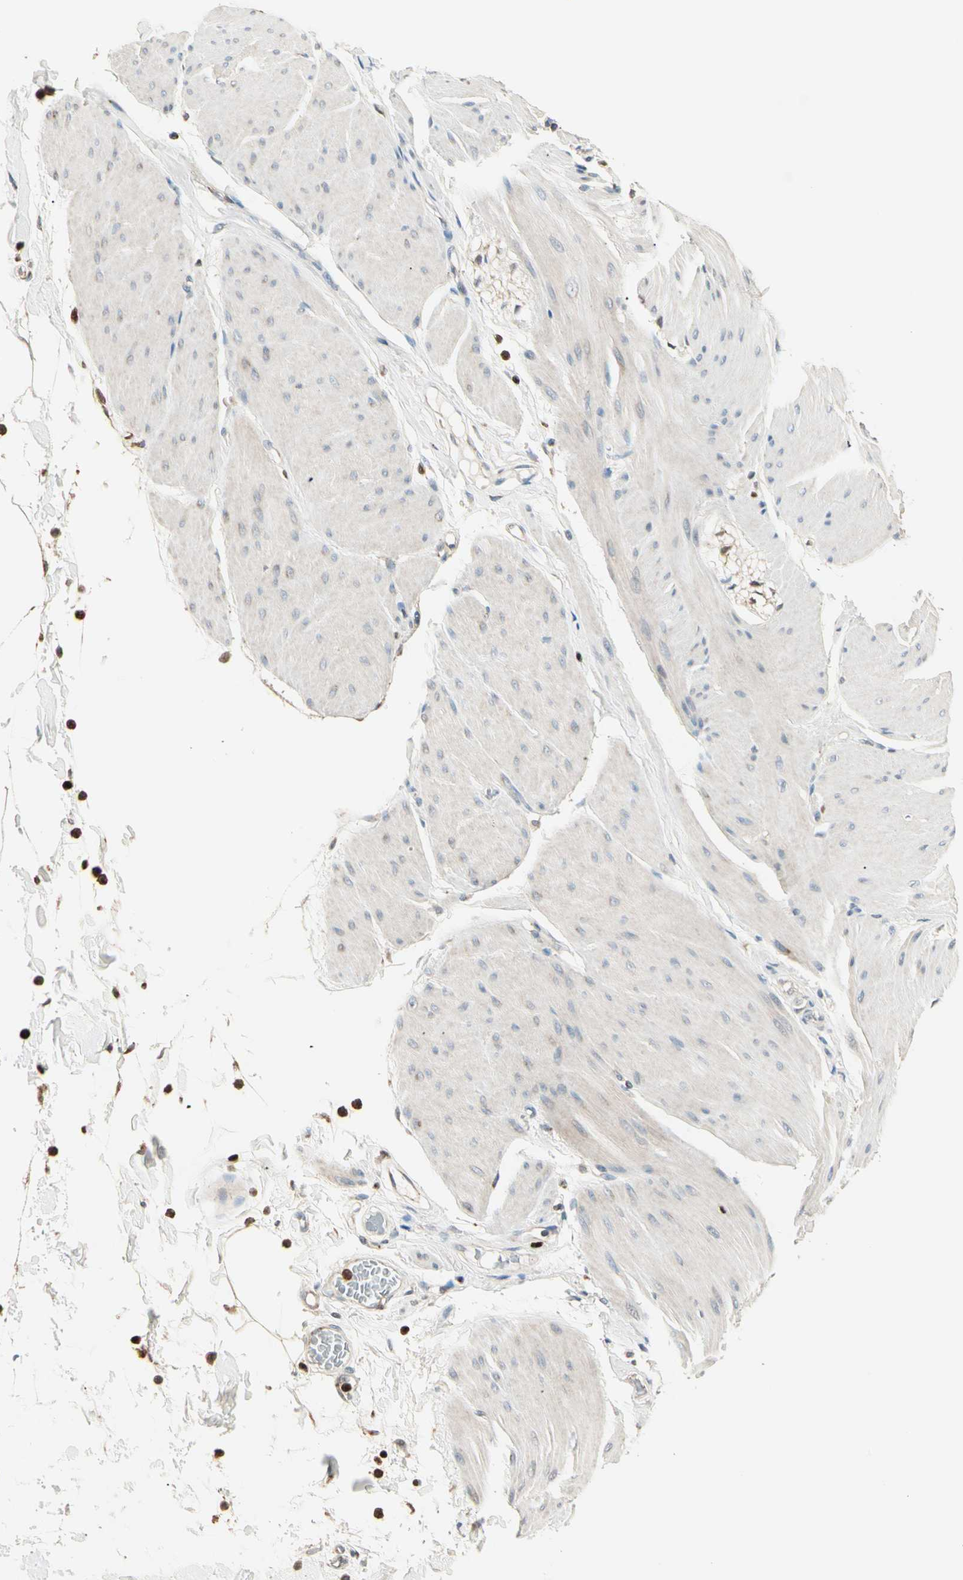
{"staining": {"intensity": "negative", "quantity": "none", "location": "none"}, "tissue": "smooth muscle", "cell_type": "Smooth muscle cells", "image_type": "normal", "snomed": [{"axis": "morphology", "description": "Normal tissue, NOS"}, {"axis": "topography", "description": "Smooth muscle"}, {"axis": "topography", "description": "Colon"}], "caption": "This is a image of IHC staining of benign smooth muscle, which shows no positivity in smooth muscle cells.", "gene": "IP6K2", "patient": {"sex": "male", "age": 67}}